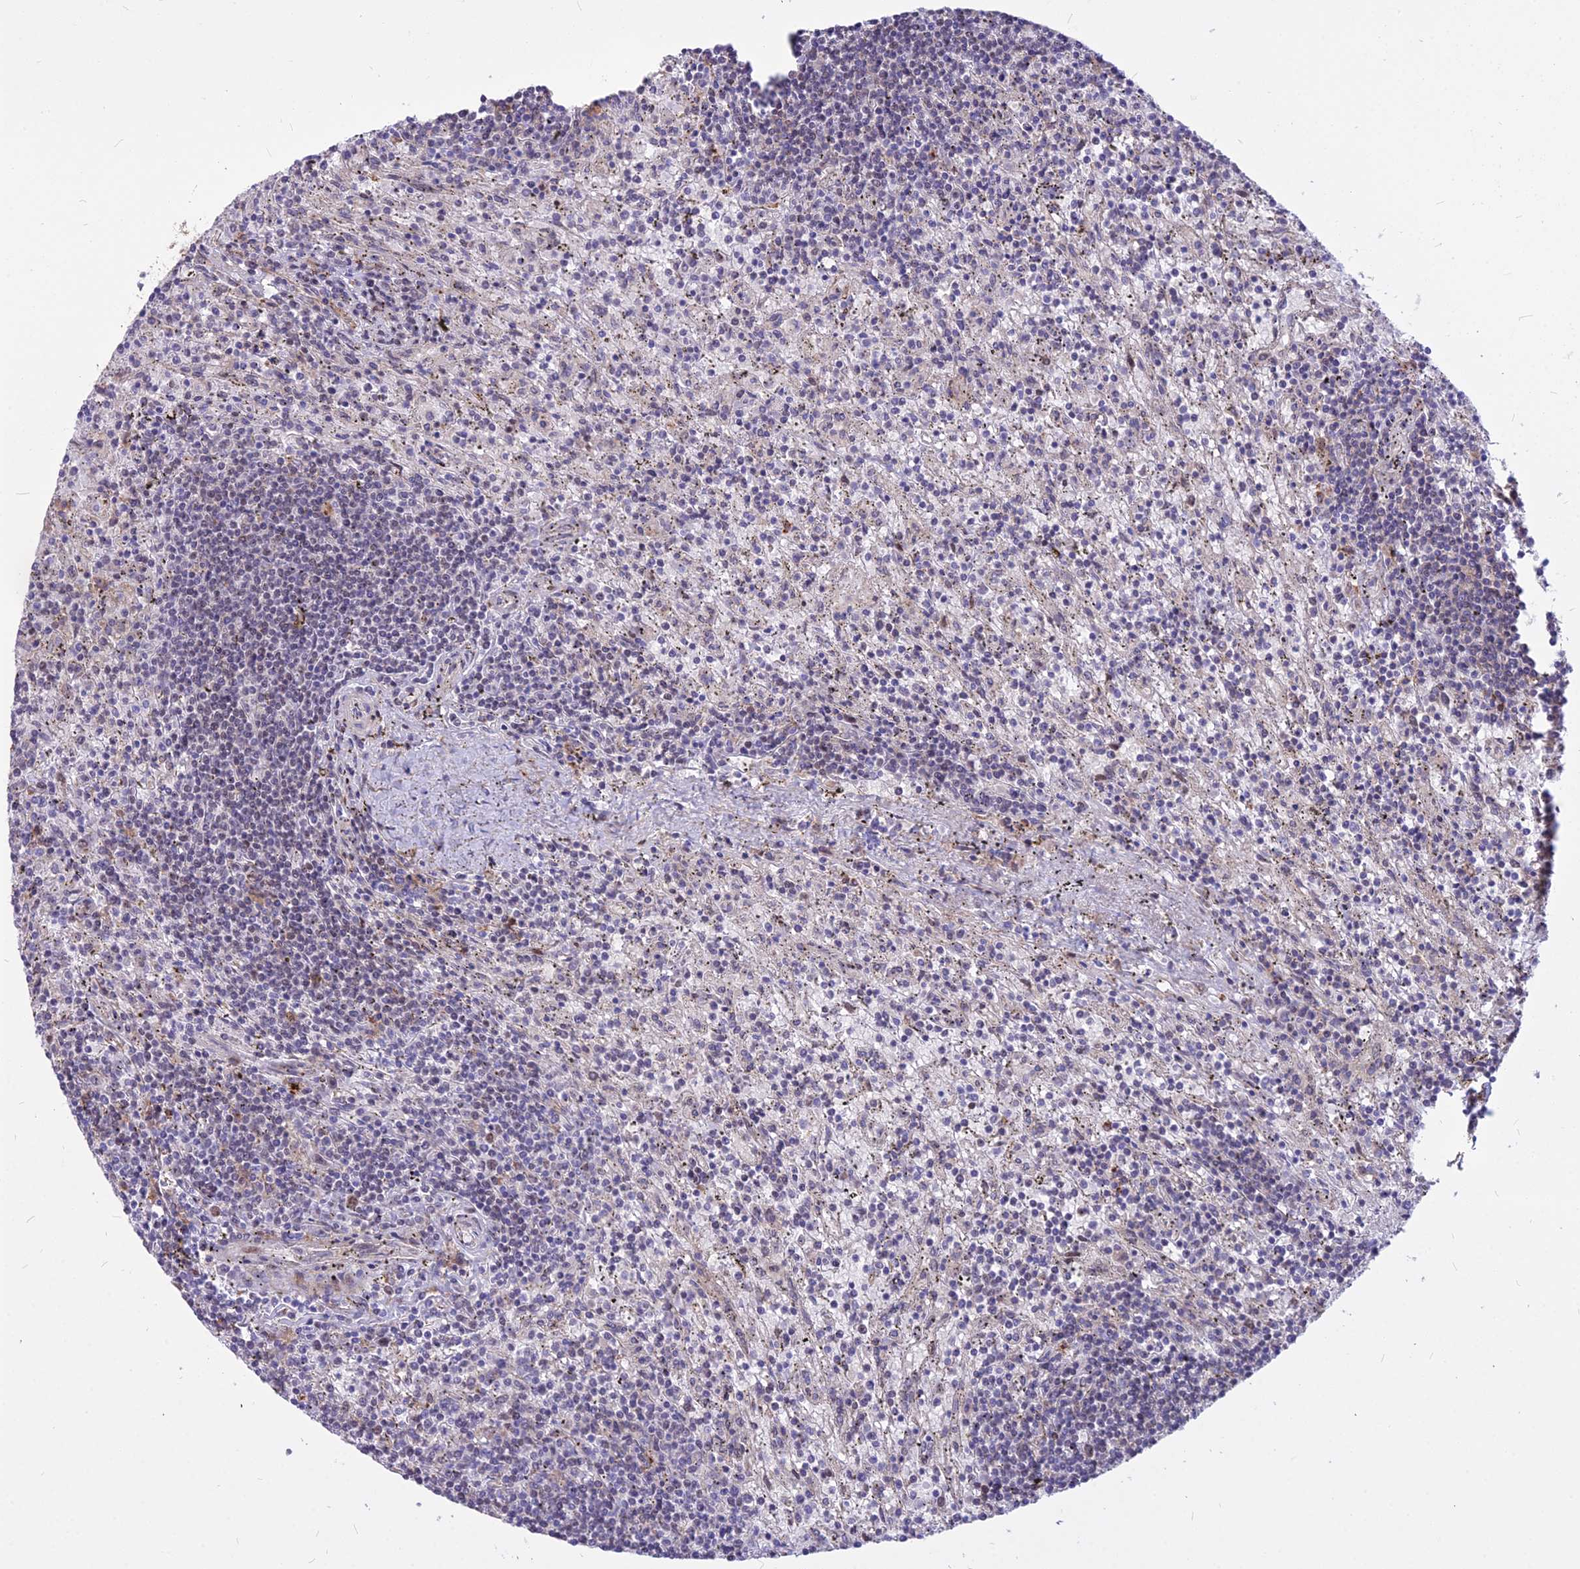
{"staining": {"intensity": "negative", "quantity": "none", "location": "none"}, "tissue": "lymphoma", "cell_type": "Tumor cells", "image_type": "cancer", "snomed": [{"axis": "morphology", "description": "Malignant lymphoma, non-Hodgkin's type, Low grade"}, {"axis": "topography", "description": "Spleen"}], "caption": "This is a histopathology image of IHC staining of lymphoma, which shows no positivity in tumor cells. (DAB (3,3'-diaminobenzidine) immunohistochemistry (IHC) with hematoxylin counter stain).", "gene": "ALG10", "patient": {"sex": "male", "age": 76}}